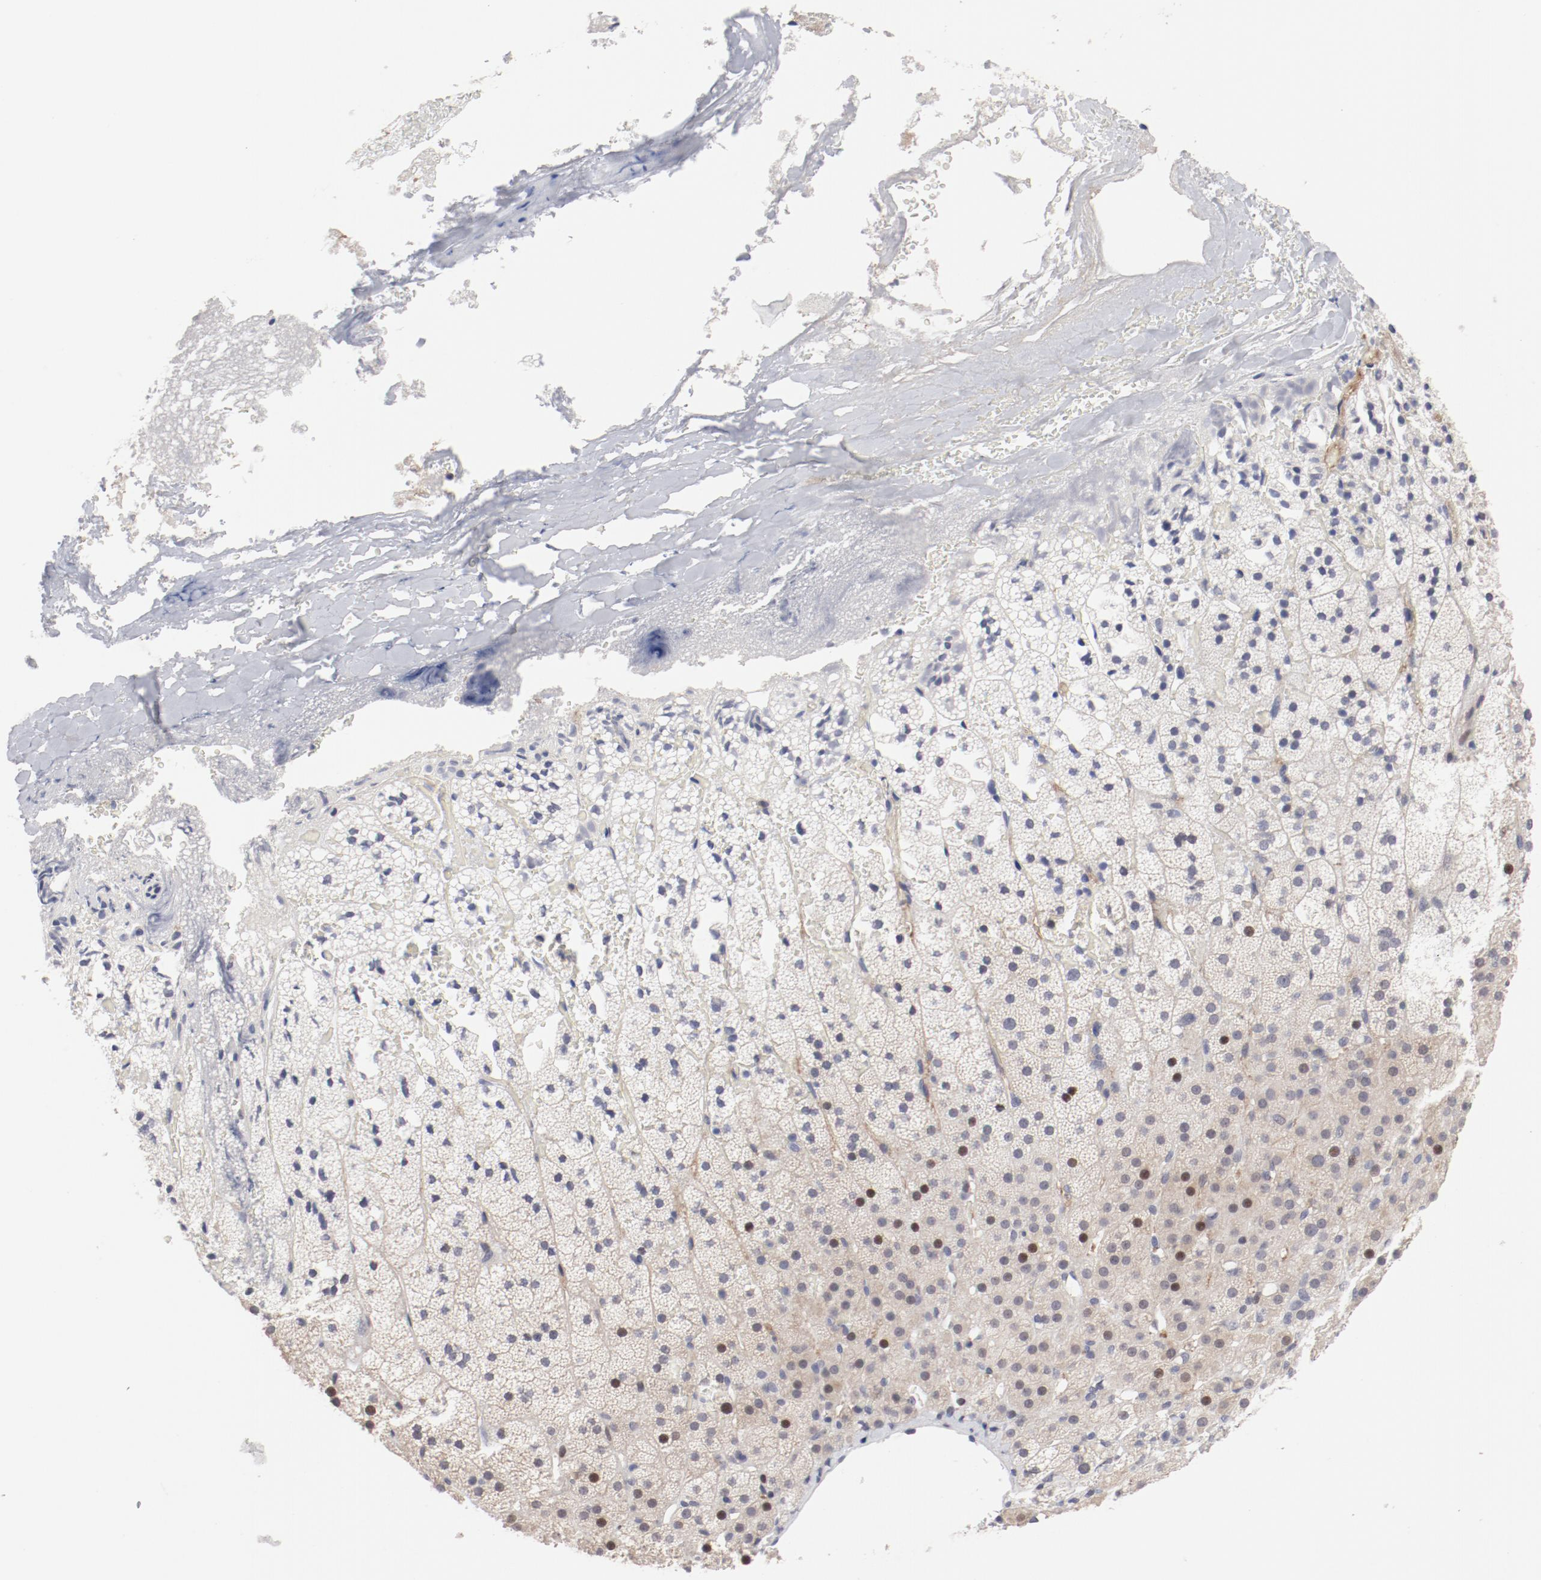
{"staining": {"intensity": "weak", "quantity": "<25%", "location": "cytoplasmic/membranous,nuclear"}, "tissue": "adrenal gland", "cell_type": "Glandular cells", "image_type": "normal", "snomed": [{"axis": "morphology", "description": "Normal tissue, NOS"}, {"axis": "topography", "description": "Adrenal gland"}], "caption": "Immunohistochemical staining of benign adrenal gland exhibits no significant staining in glandular cells.", "gene": "FSCB", "patient": {"sex": "male", "age": 35}}